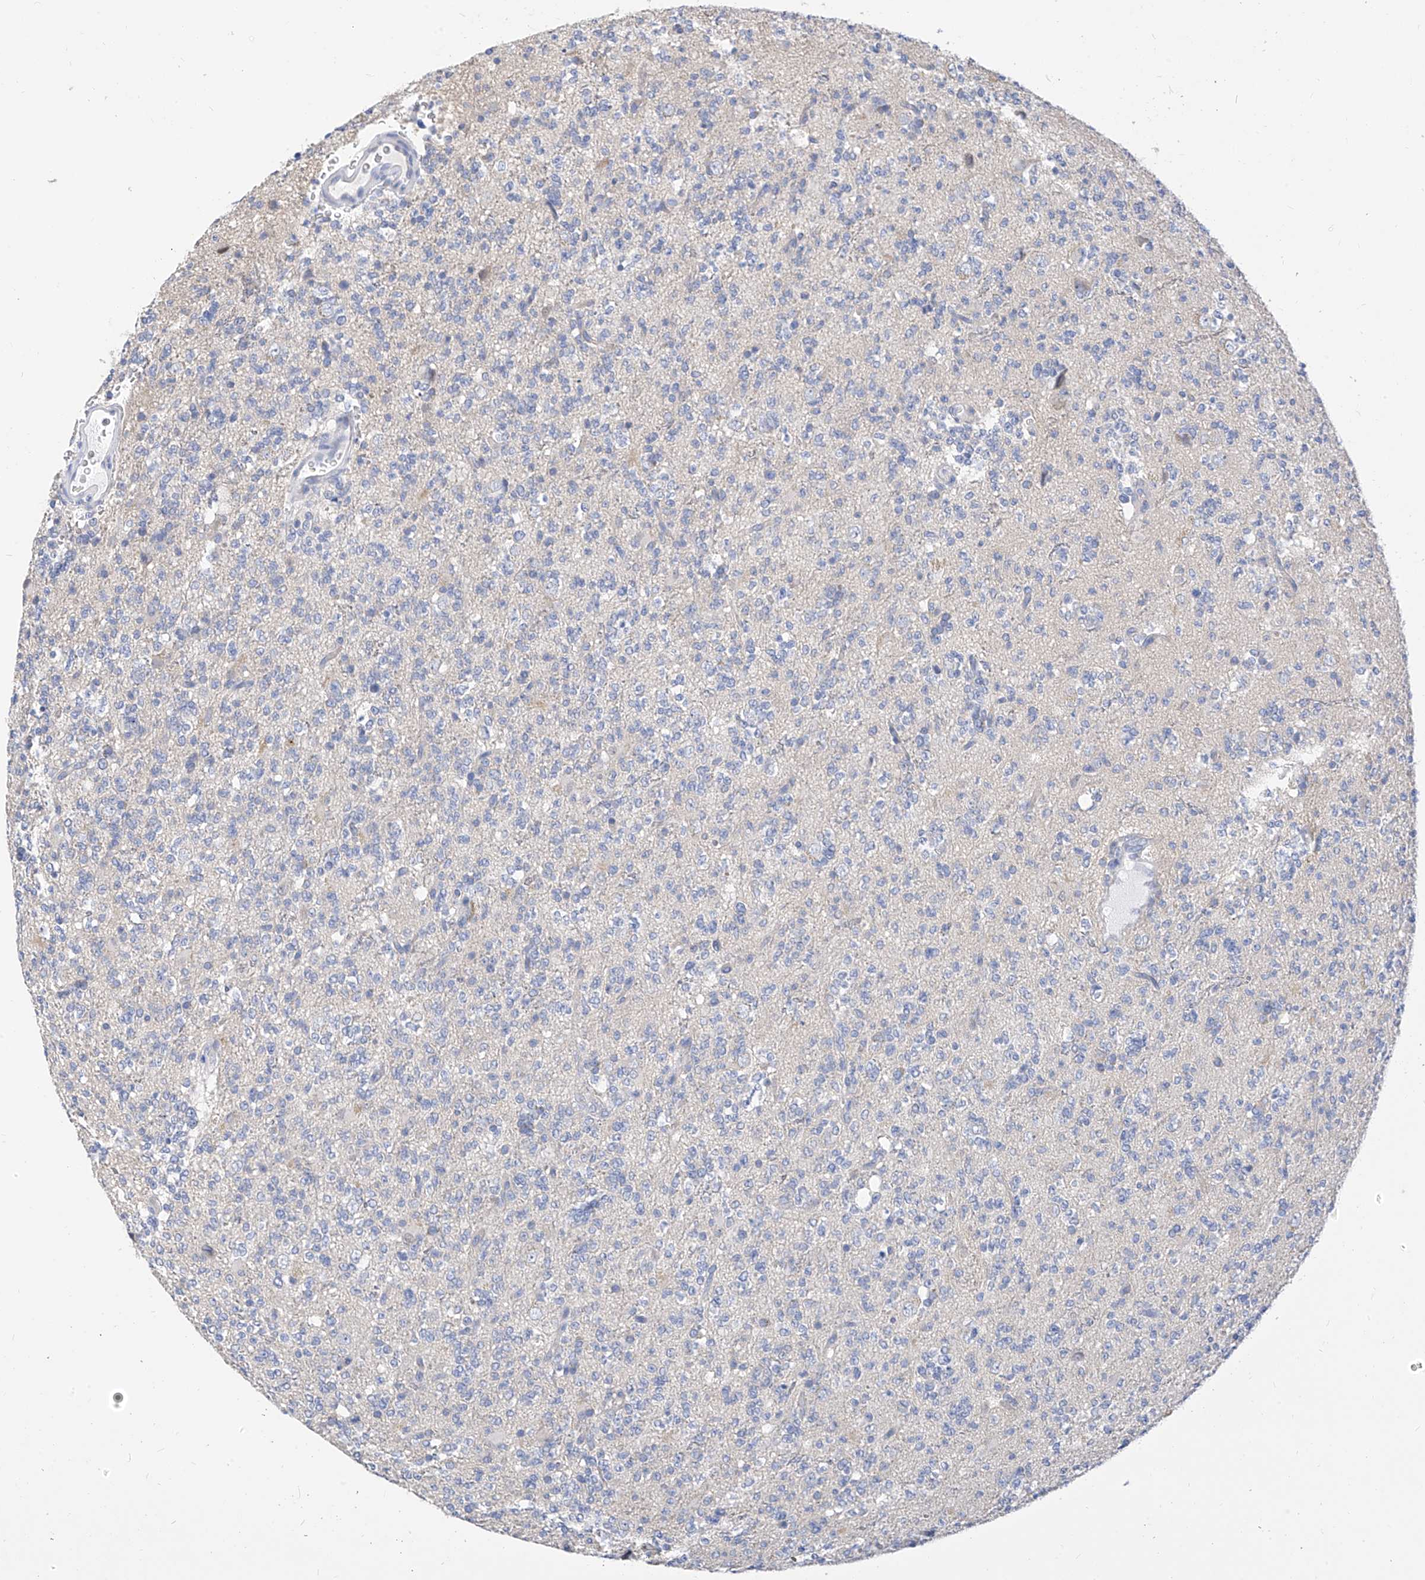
{"staining": {"intensity": "negative", "quantity": "none", "location": "none"}, "tissue": "glioma", "cell_type": "Tumor cells", "image_type": "cancer", "snomed": [{"axis": "morphology", "description": "Glioma, malignant, High grade"}, {"axis": "topography", "description": "Brain"}], "caption": "Glioma stained for a protein using immunohistochemistry exhibits no expression tumor cells.", "gene": "ZZEF1", "patient": {"sex": "female", "age": 62}}